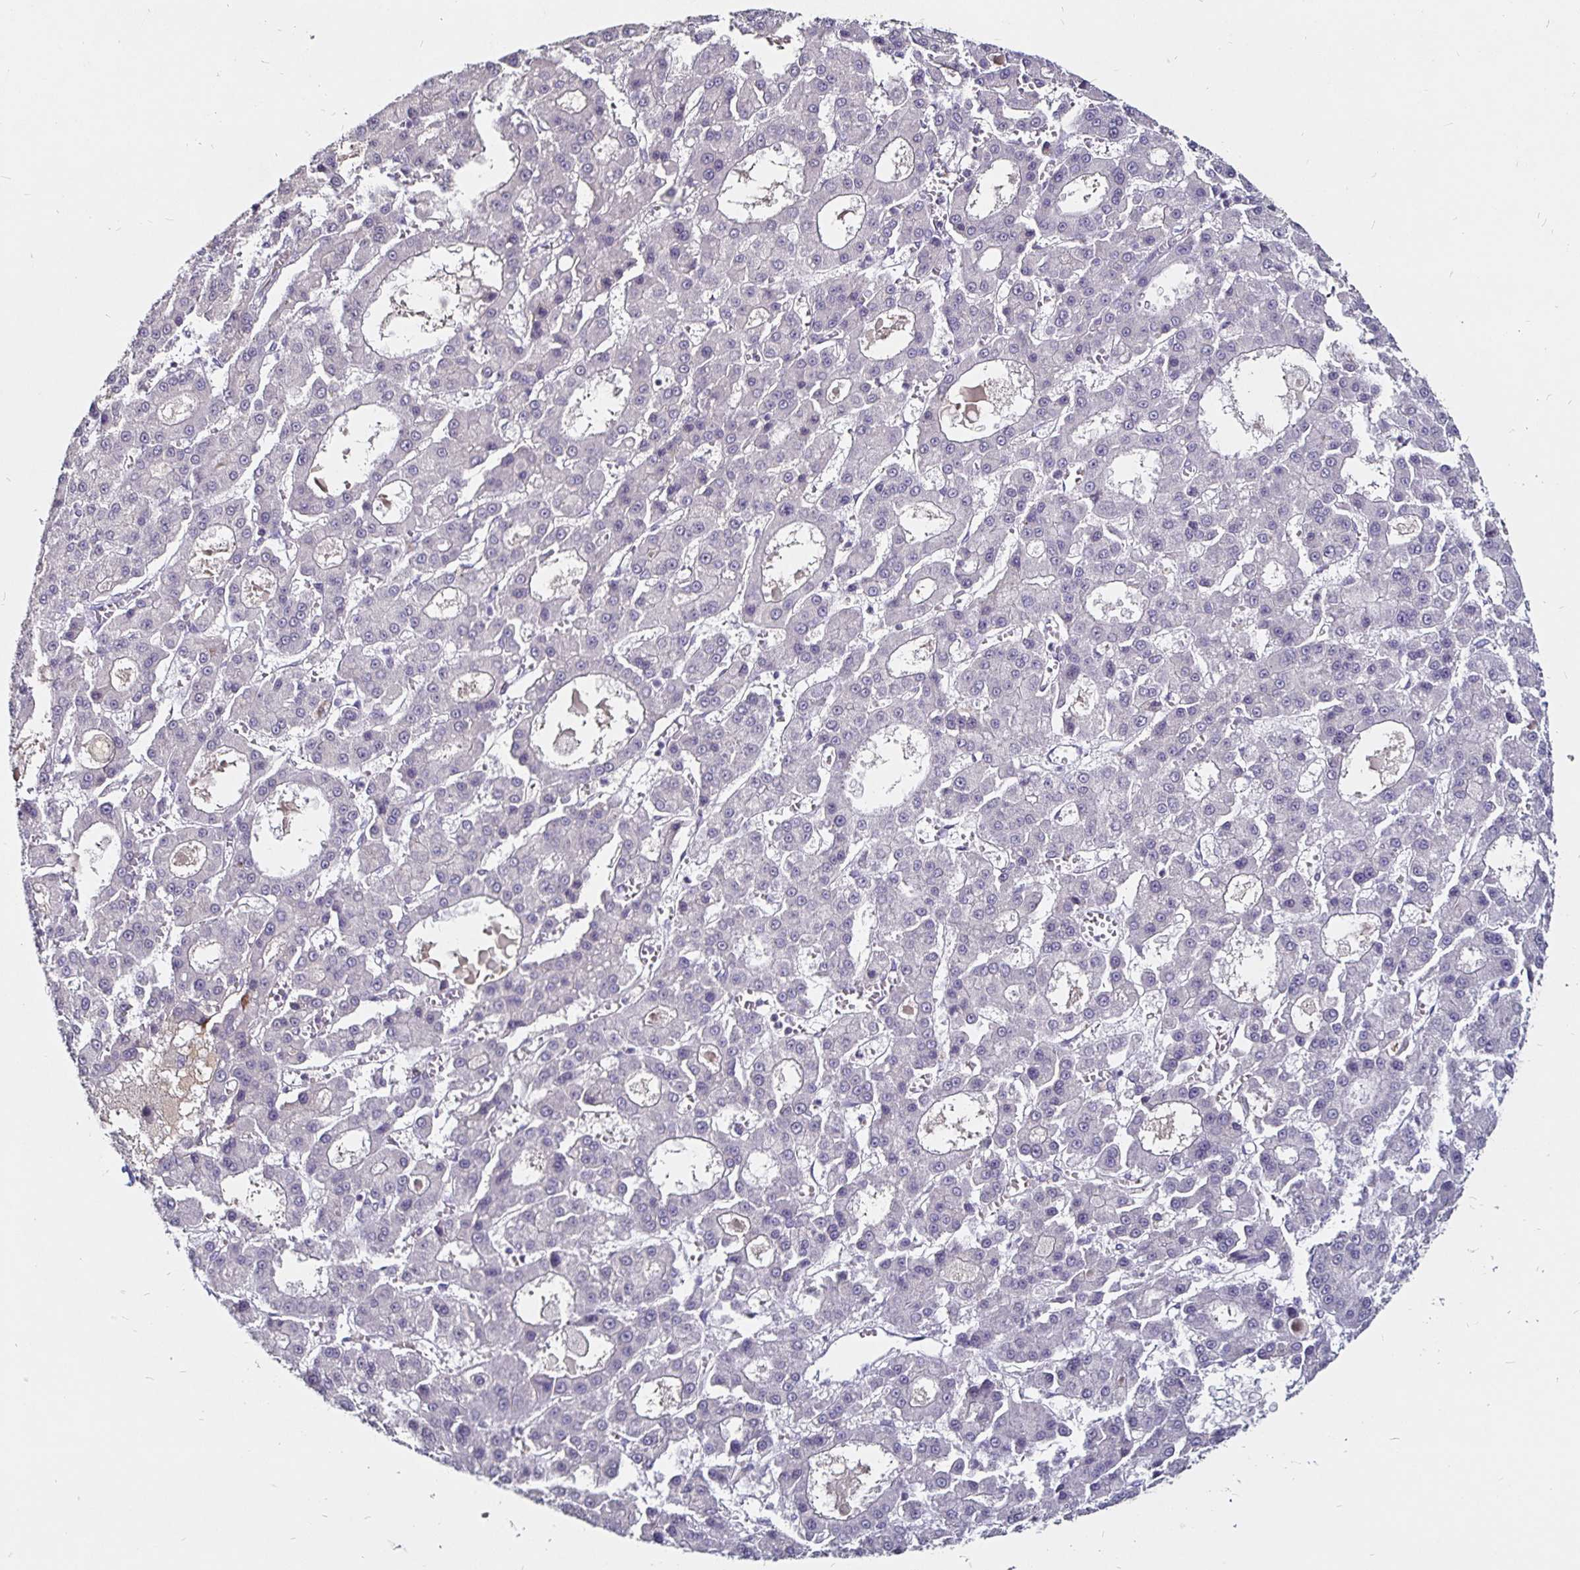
{"staining": {"intensity": "negative", "quantity": "none", "location": "none"}, "tissue": "liver cancer", "cell_type": "Tumor cells", "image_type": "cancer", "snomed": [{"axis": "morphology", "description": "Carcinoma, Hepatocellular, NOS"}, {"axis": "topography", "description": "Liver"}], "caption": "DAB immunohistochemical staining of liver cancer exhibits no significant staining in tumor cells.", "gene": "FAIM2", "patient": {"sex": "male", "age": 70}}